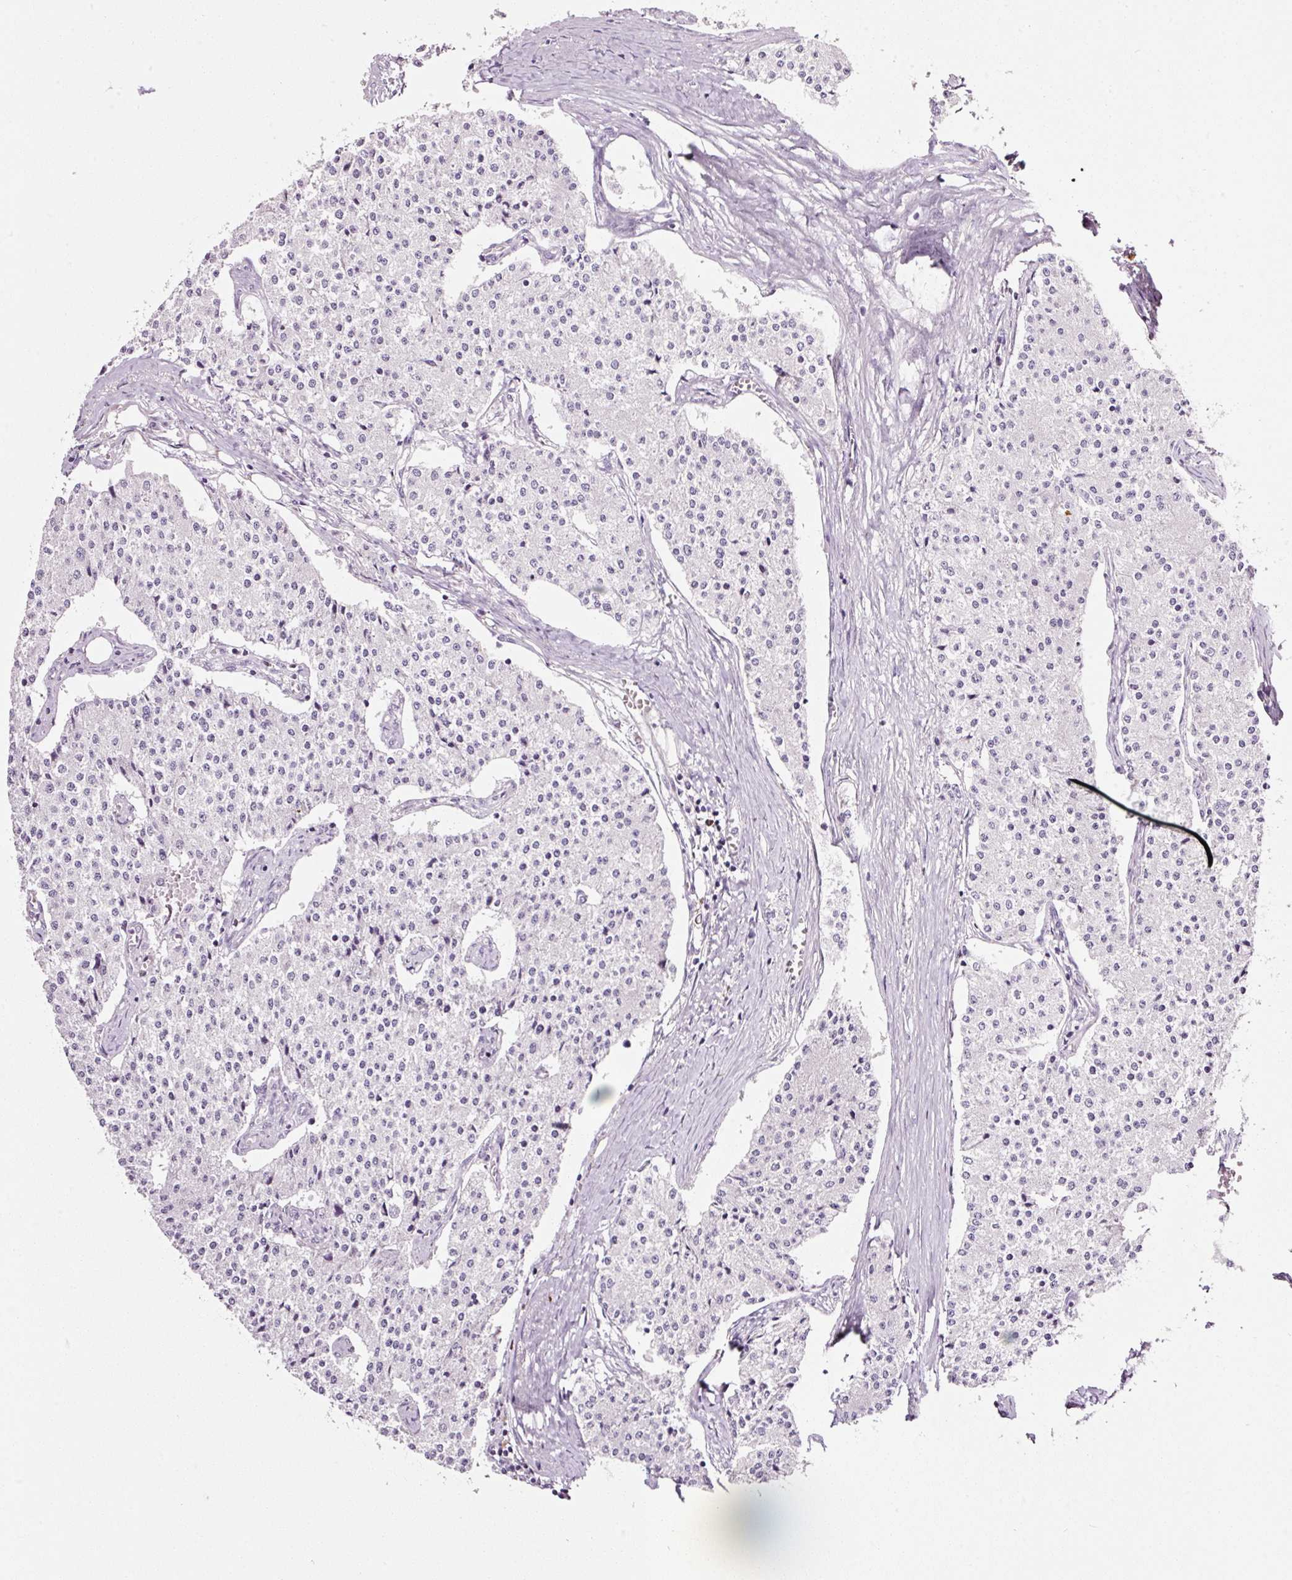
{"staining": {"intensity": "negative", "quantity": "none", "location": "none"}, "tissue": "carcinoid", "cell_type": "Tumor cells", "image_type": "cancer", "snomed": [{"axis": "morphology", "description": "Carcinoid, malignant, NOS"}, {"axis": "topography", "description": "Colon"}], "caption": "The photomicrograph displays no significant positivity in tumor cells of carcinoid.", "gene": "CYB561A3", "patient": {"sex": "female", "age": 52}}